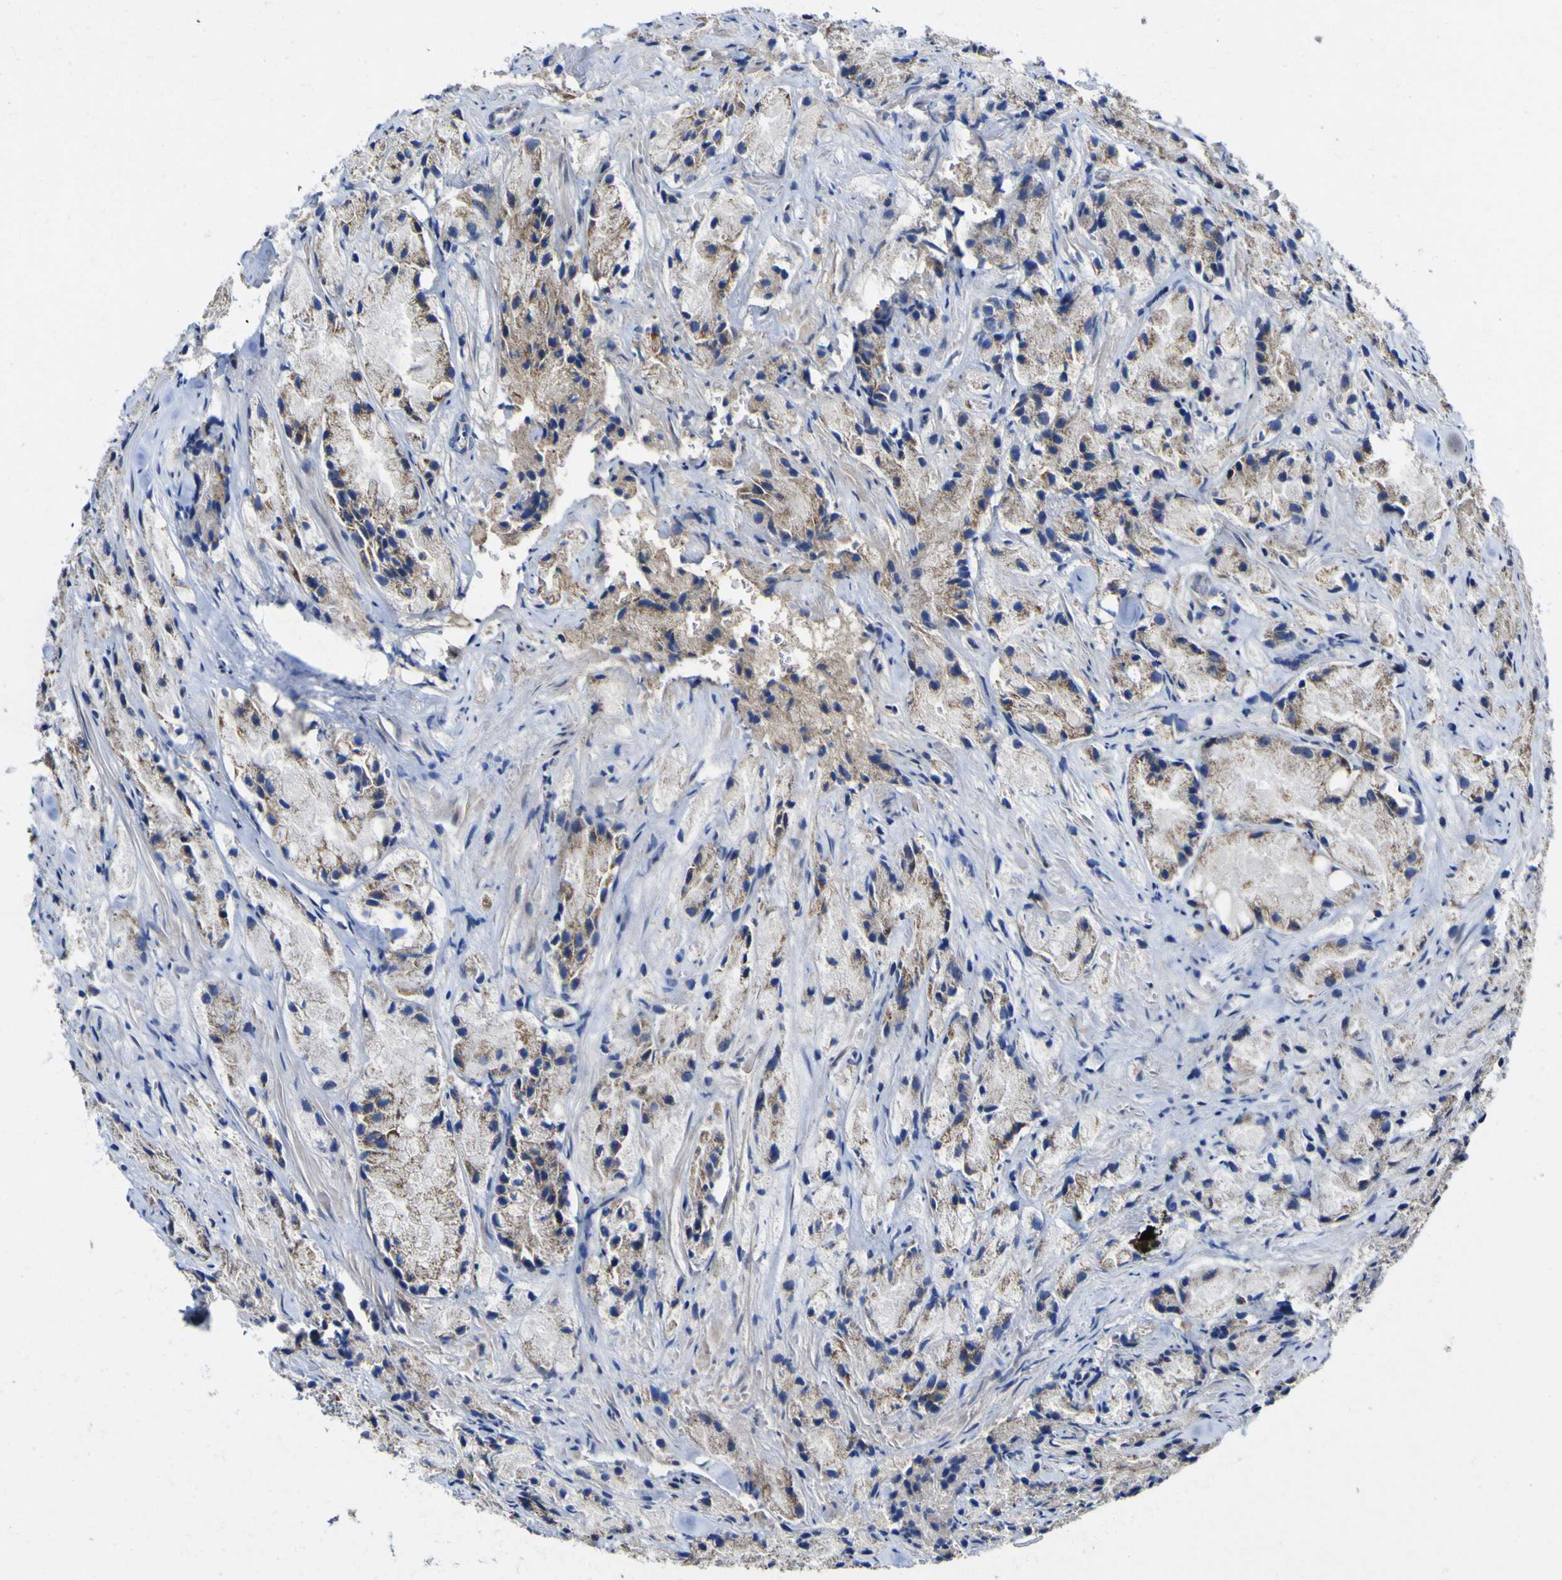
{"staining": {"intensity": "weak", "quantity": "25%-75%", "location": "cytoplasmic/membranous"}, "tissue": "prostate cancer", "cell_type": "Tumor cells", "image_type": "cancer", "snomed": [{"axis": "morphology", "description": "Adenocarcinoma, Low grade"}, {"axis": "topography", "description": "Prostate"}], "caption": "Immunohistochemical staining of human prostate cancer reveals weak cytoplasmic/membranous protein positivity in about 25%-75% of tumor cells.", "gene": "CCDC90B", "patient": {"sex": "male", "age": 64}}